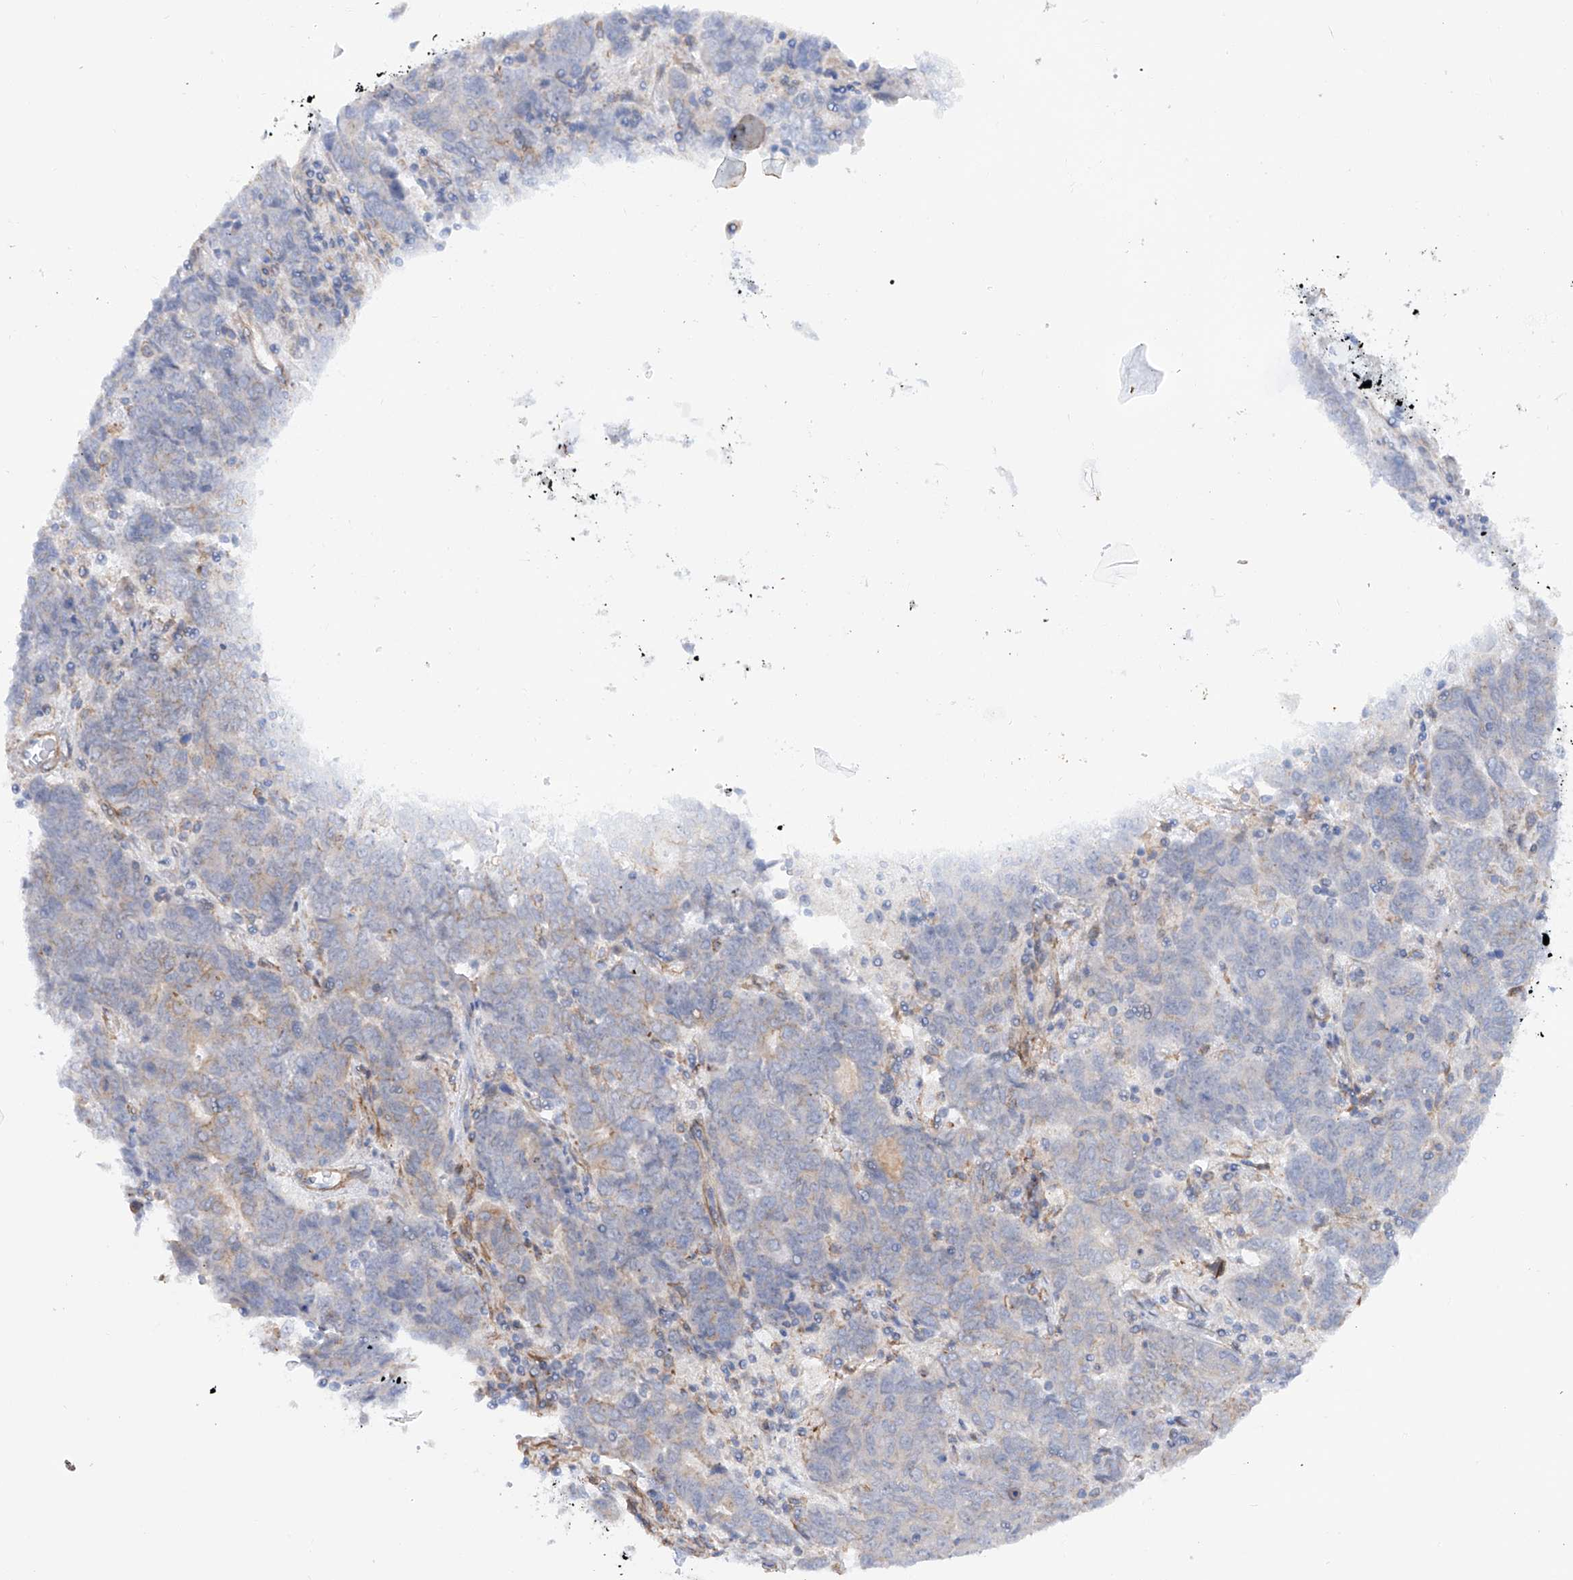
{"staining": {"intensity": "negative", "quantity": "none", "location": "none"}, "tissue": "endometrial cancer", "cell_type": "Tumor cells", "image_type": "cancer", "snomed": [{"axis": "morphology", "description": "Adenocarcinoma, NOS"}, {"axis": "topography", "description": "Endometrium"}], "caption": "There is no significant positivity in tumor cells of endometrial adenocarcinoma.", "gene": "ZNF490", "patient": {"sex": "female", "age": 80}}